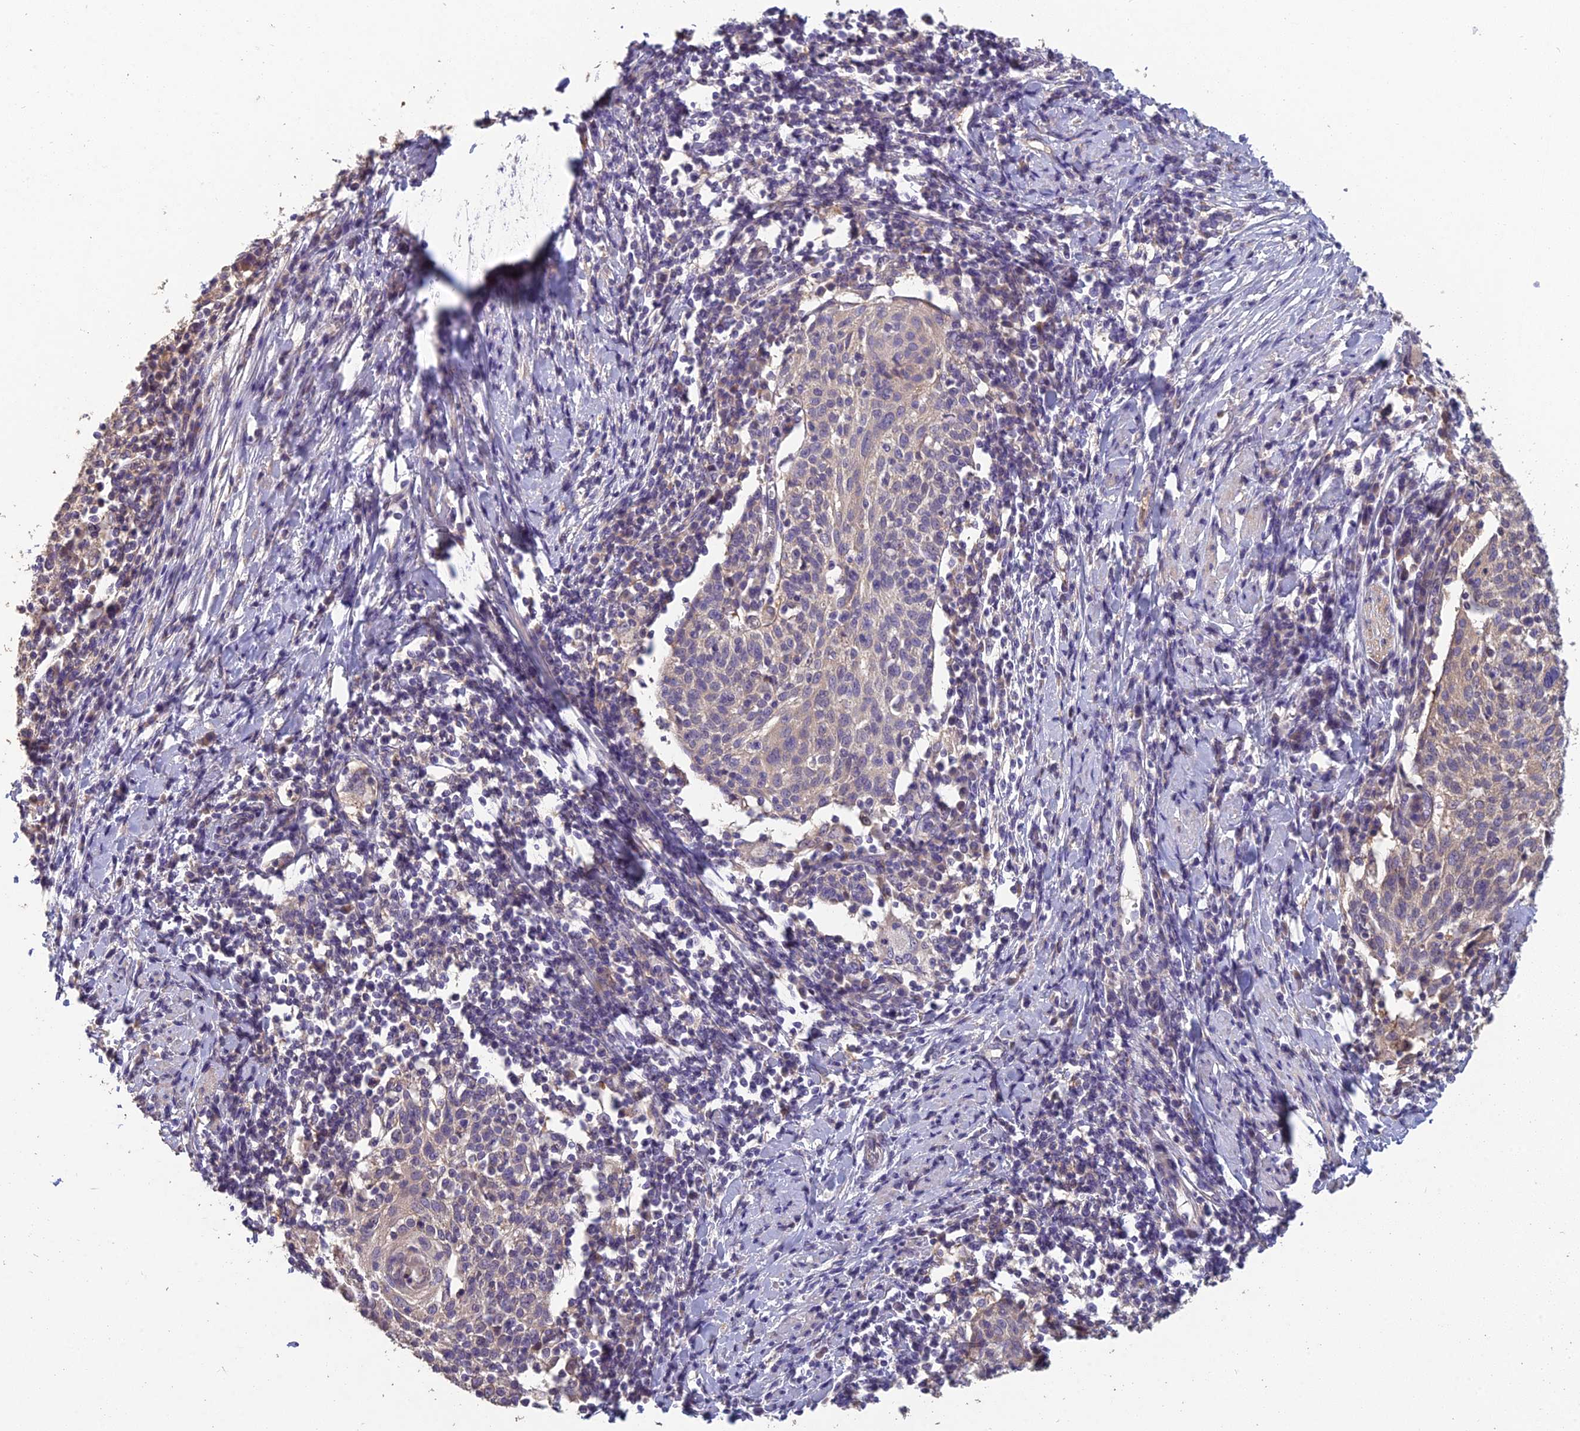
{"staining": {"intensity": "weak", "quantity": "<25%", "location": "cytoplasmic/membranous"}, "tissue": "cervical cancer", "cell_type": "Tumor cells", "image_type": "cancer", "snomed": [{"axis": "morphology", "description": "Squamous cell carcinoma, NOS"}, {"axis": "topography", "description": "Cervix"}], "caption": "Immunohistochemistry of human cervical cancer reveals no staining in tumor cells.", "gene": "CEACAM16", "patient": {"sex": "female", "age": 52}}